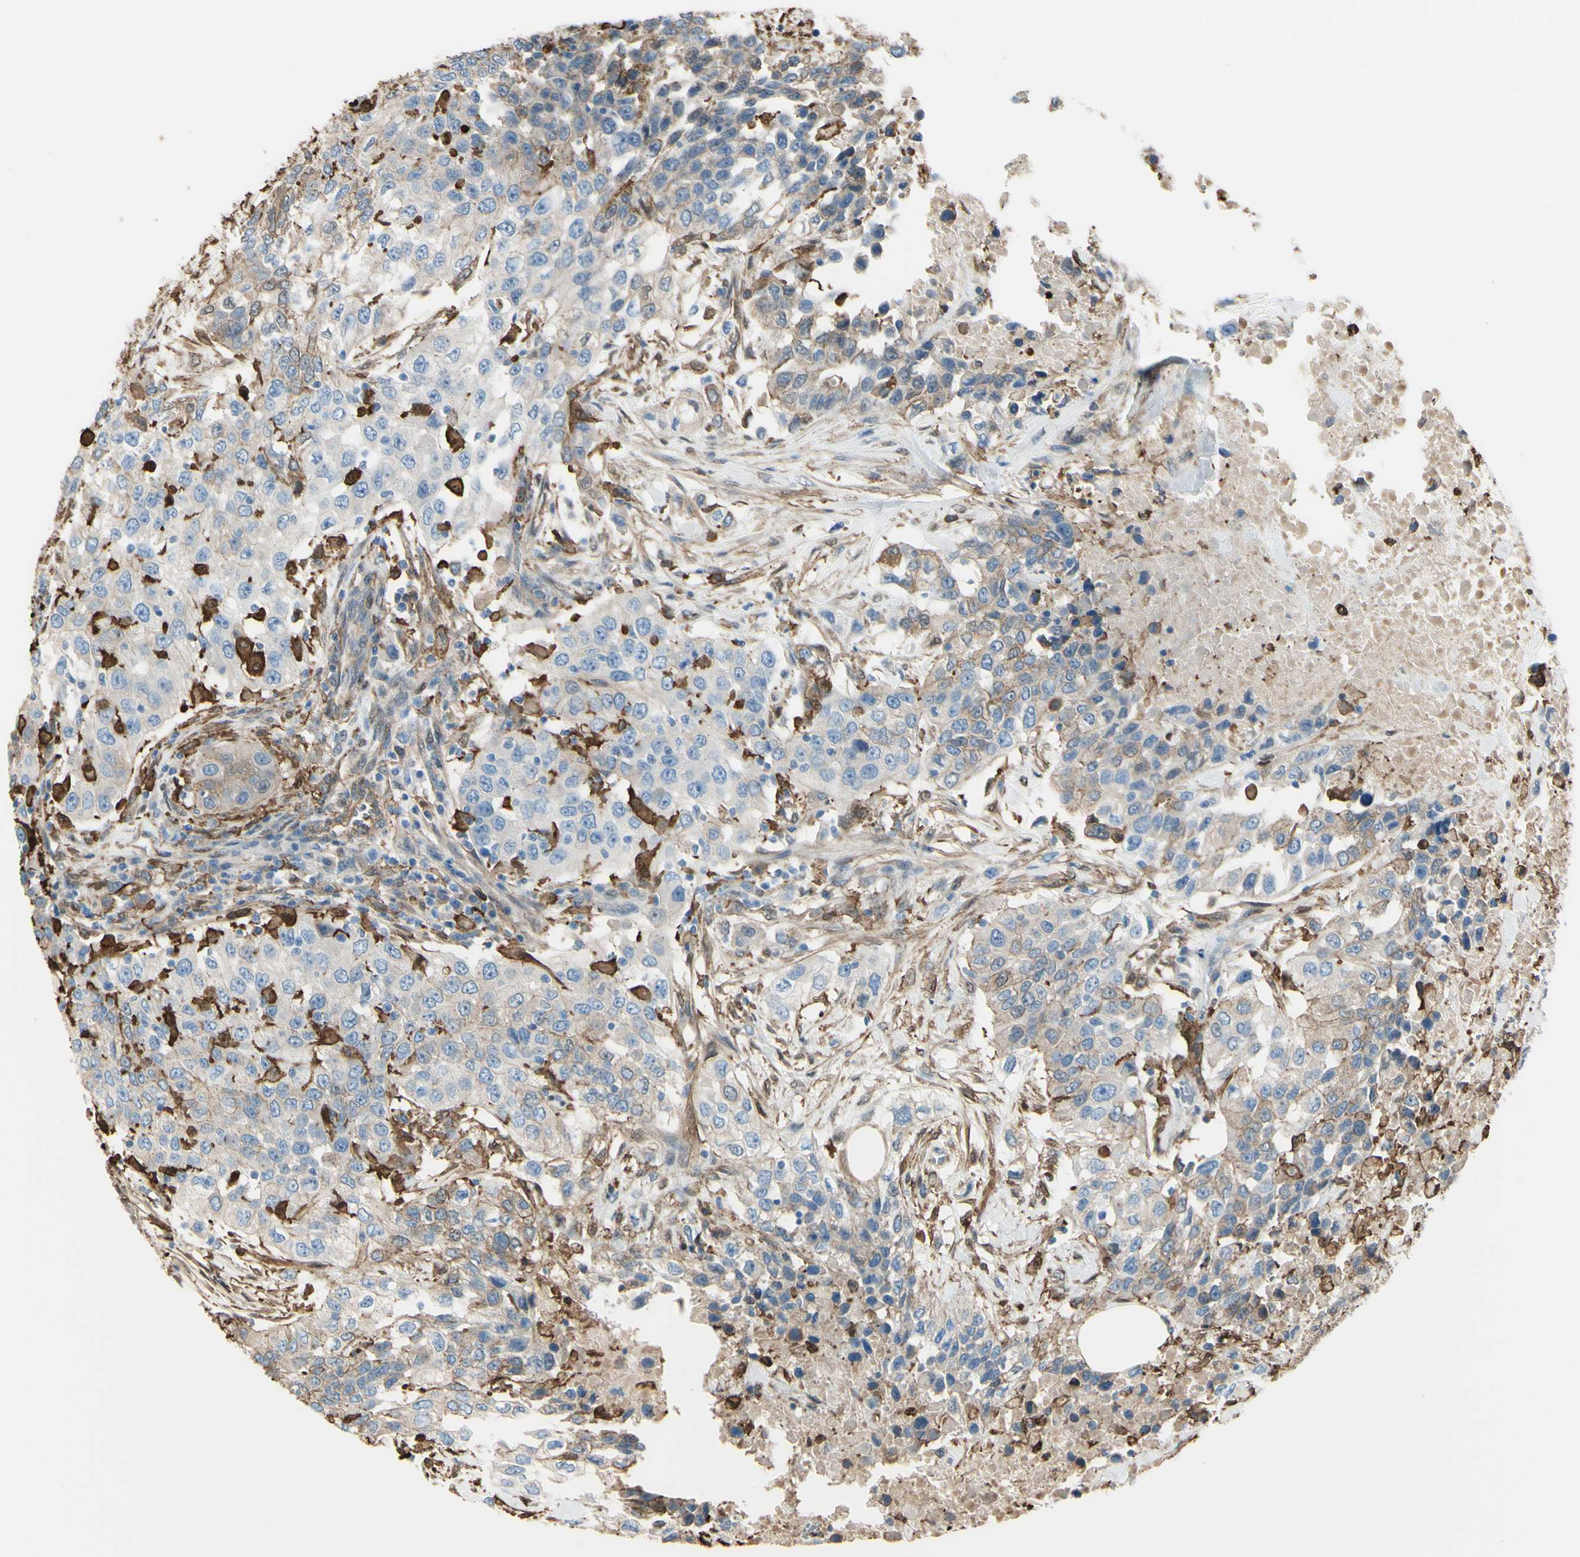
{"staining": {"intensity": "weak", "quantity": "25%-75%", "location": "cytoplasmic/membranous"}, "tissue": "urothelial cancer", "cell_type": "Tumor cells", "image_type": "cancer", "snomed": [{"axis": "morphology", "description": "Urothelial carcinoma, High grade"}, {"axis": "topography", "description": "Urinary bladder"}], "caption": "The image exhibits immunohistochemical staining of urothelial carcinoma (high-grade). There is weak cytoplasmic/membranous expression is present in approximately 25%-75% of tumor cells.", "gene": "GSN", "patient": {"sex": "female", "age": 80}}